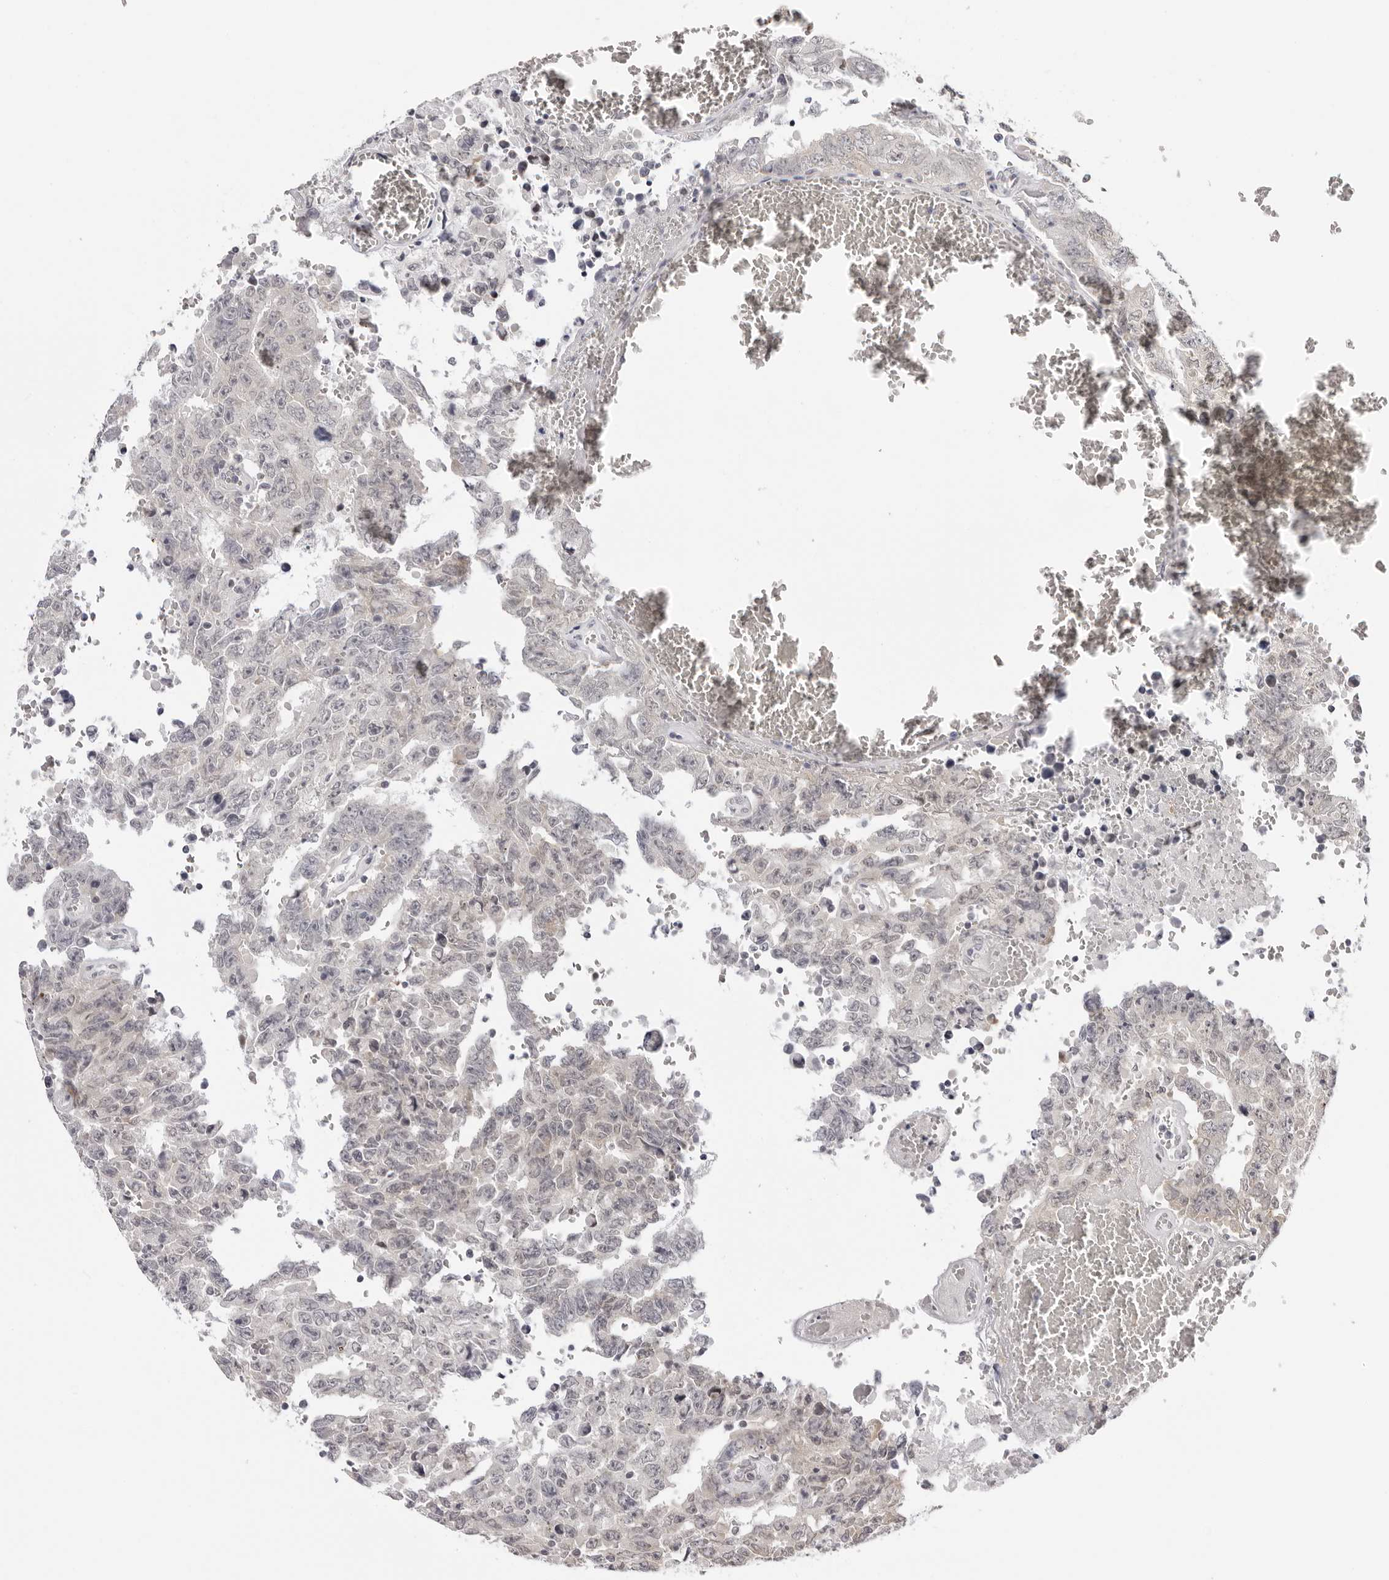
{"staining": {"intensity": "negative", "quantity": "none", "location": "none"}, "tissue": "testis cancer", "cell_type": "Tumor cells", "image_type": "cancer", "snomed": [{"axis": "morphology", "description": "Carcinoma, Embryonal, NOS"}, {"axis": "topography", "description": "Testis"}], "caption": "Tumor cells show no significant protein staining in testis embryonal carcinoma.", "gene": "PRUNE1", "patient": {"sex": "male", "age": 26}}